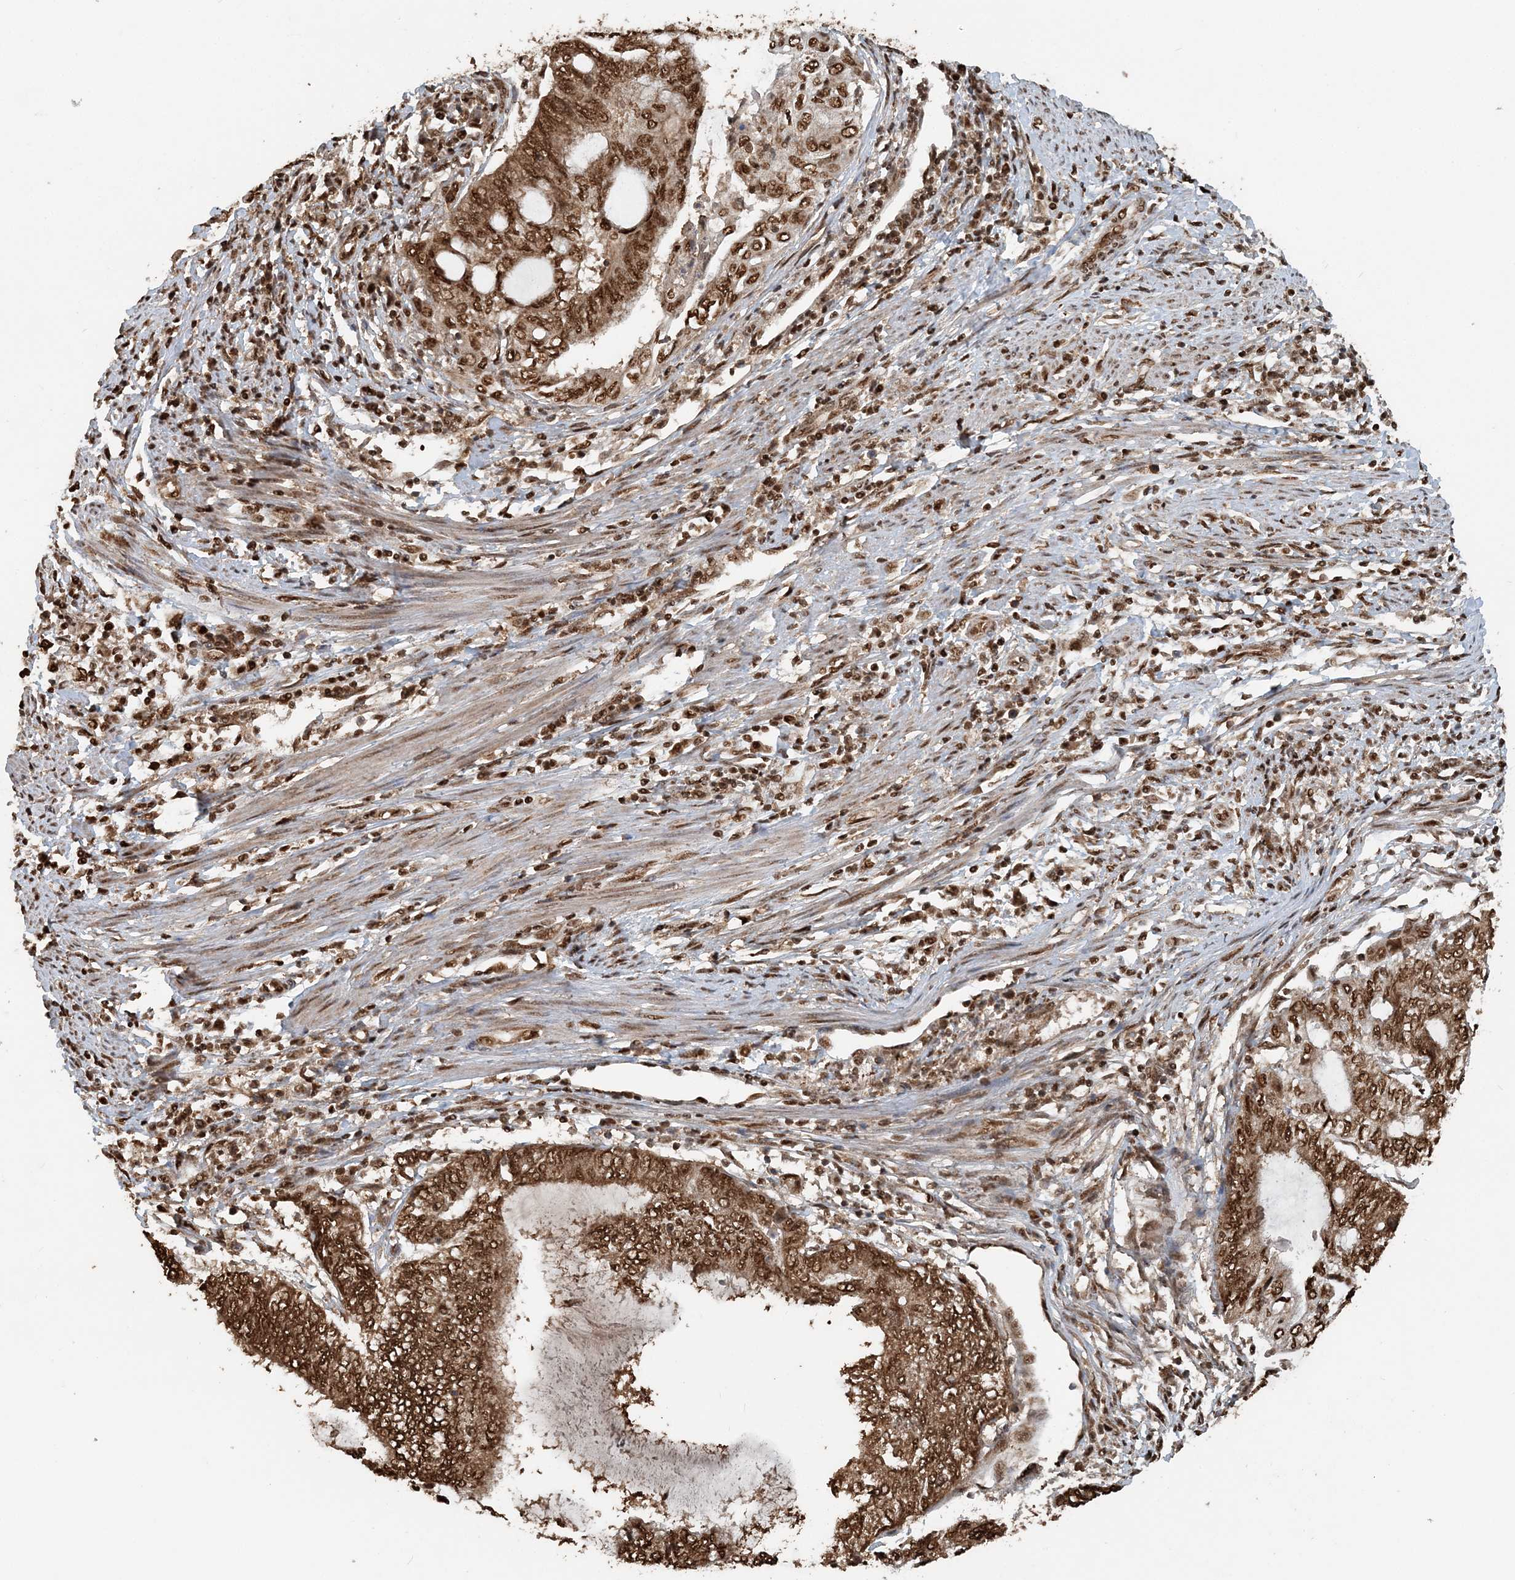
{"staining": {"intensity": "moderate", "quantity": ">75%", "location": "cytoplasmic/membranous,nuclear"}, "tissue": "endometrial cancer", "cell_type": "Tumor cells", "image_type": "cancer", "snomed": [{"axis": "morphology", "description": "Adenocarcinoma, NOS"}, {"axis": "topography", "description": "Uterus"}, {"axis": "topography", "description": "Endometrium"}], "caption": "Protein expression analysis of human endometrial cancer (adenocarcinoma) reveals moderate cytoplasmic/membranous and nuclear staining in about >75% of tumor cells.", "gene": "ARHGAP35", "patient": {"sex": "female", "age": 70}}